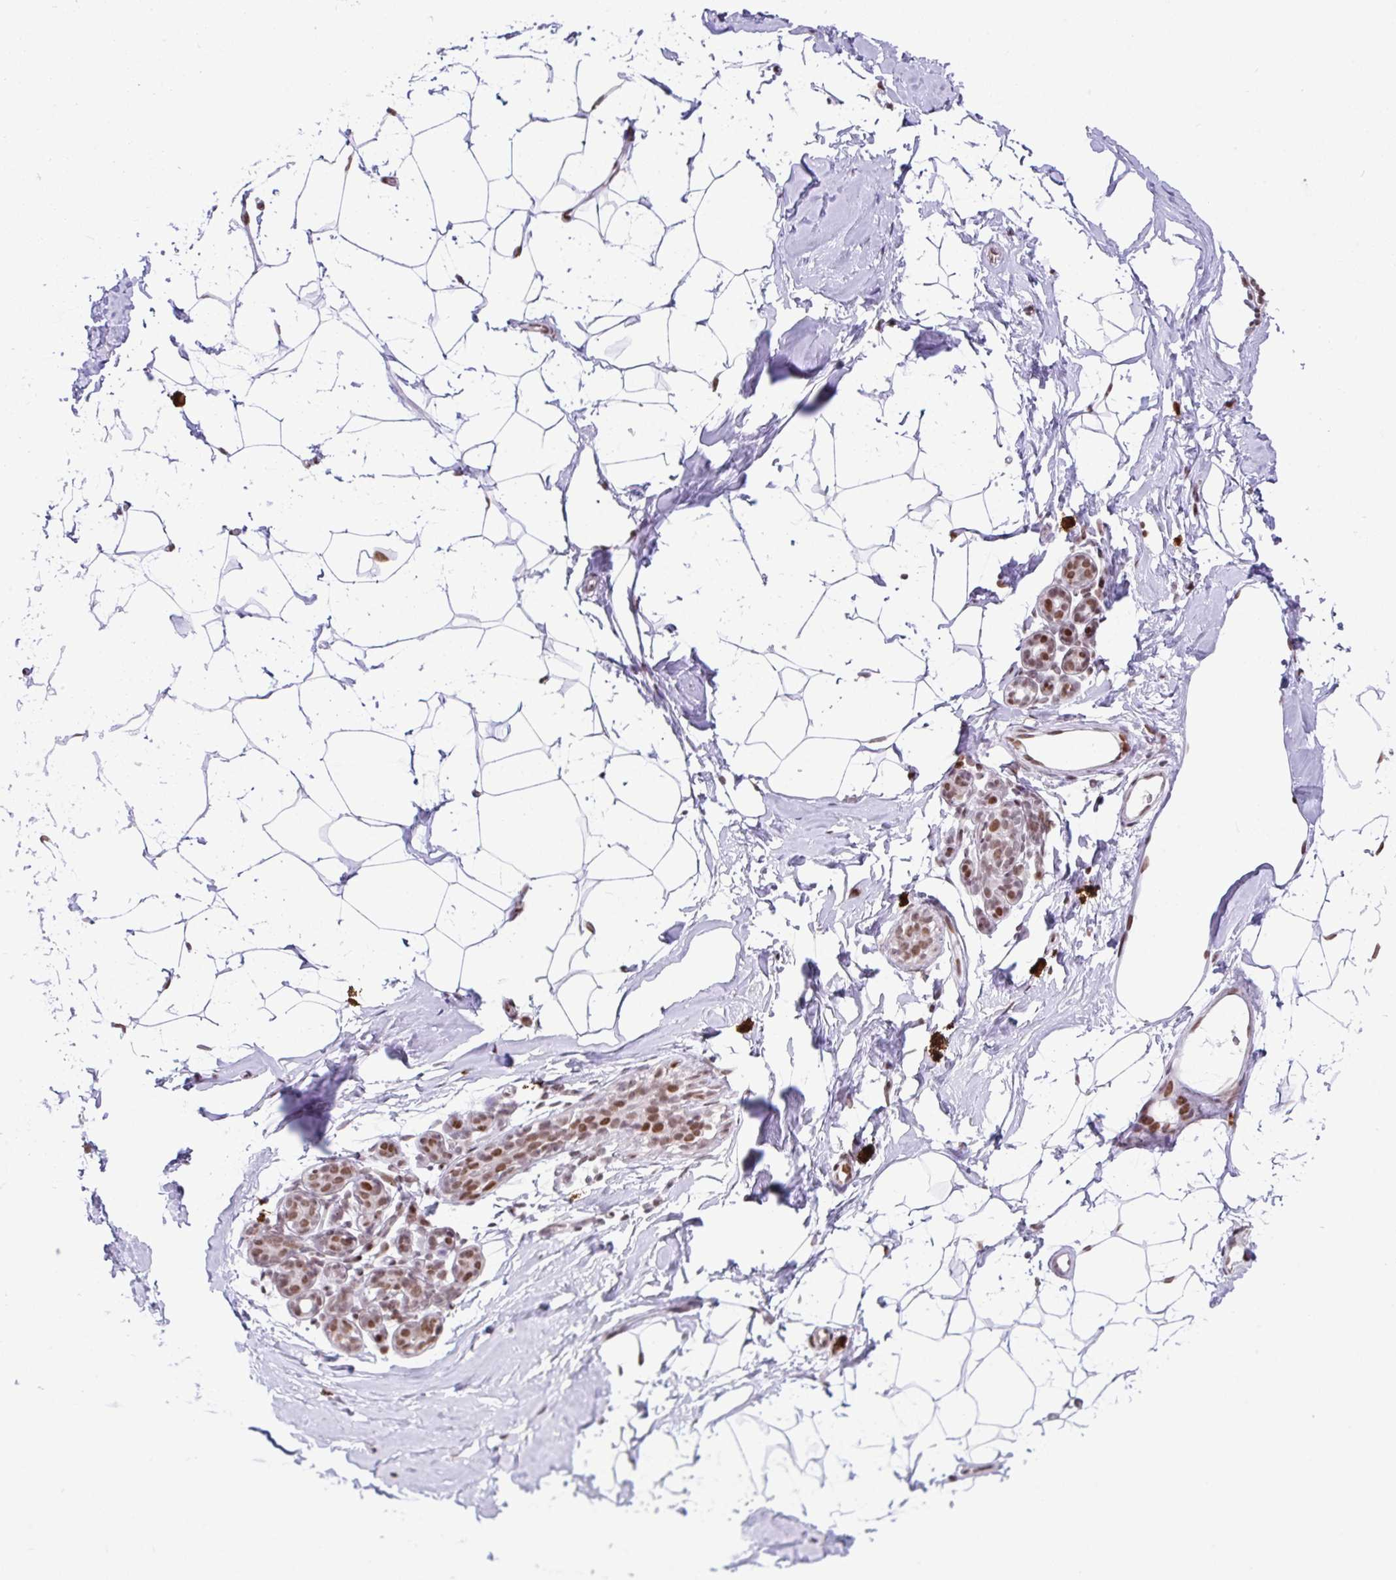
{"staining": {"intensity": "moderate", "quantity": "25%-75%", "location": "nuclear"}, "tissue": "breast", "cell_type": "Adipocytes", "image_type": "normal", "snomed": [{"axis": "morphology", "description": "Normal tissue, NOS"}, {"axis": "topography", "description": "Breast"}], "caption": "Immunohistochemistry (IHC) of benign human breast shows medium levels of moderate nuclear positivity in about 25%-75% of adipocytes.", "gene": "CLP1", "patient": {"sex": "female", "age": 32}}